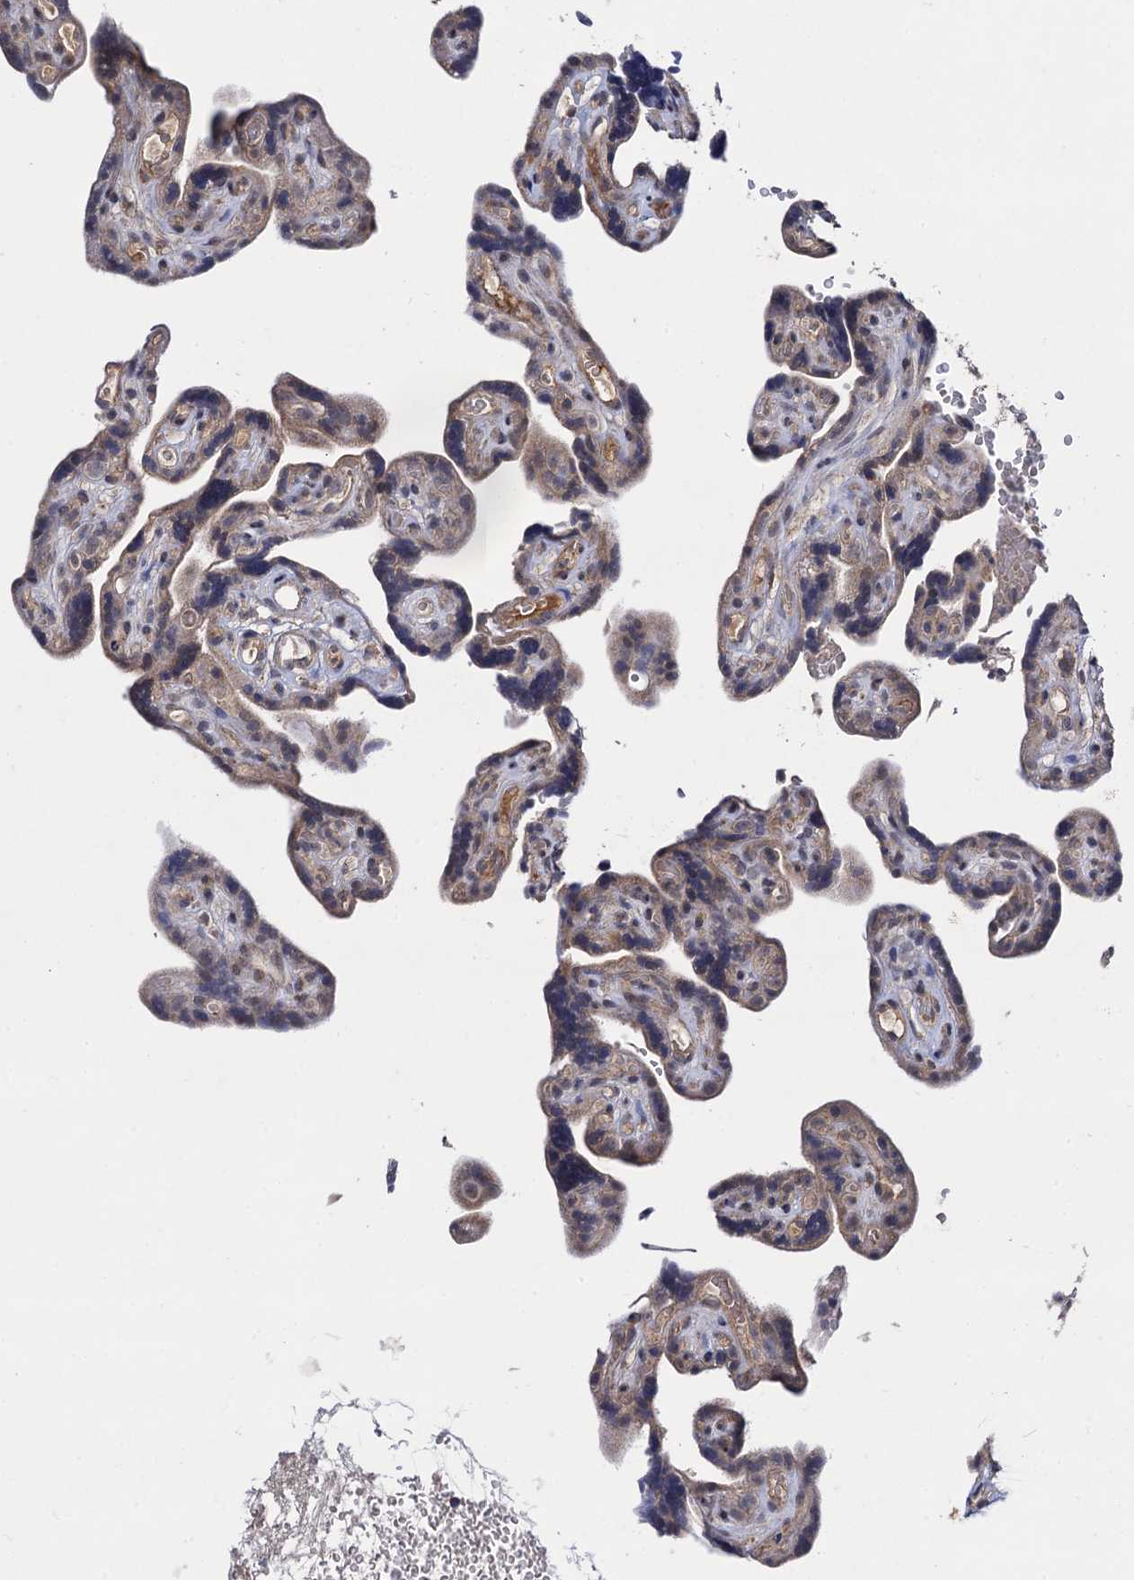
{"staining": {"intensity": "weak", "quantity": ">75%", "location": "cytoplasmic/membranous"}, "tissue": "placenta", "cell_type": "Decidual cells", "image_type": "normal", "snomed": [{"axis": "morphology", "description": "Normal tissue, NOS"}, {"axis": "topography", "description": "Placenta"}], "caption": "Placenta stained with immunohistochemistry exhibits weak cytoplasmic/membranous expression in approximately >75% of decidual cells. Using DAB (brown) and hematoxylin (blue) stains, captured at high magnification using brightfield microscopy.", "gene": "VPS37D", "patient": {"sex": "female", "age": 30}}